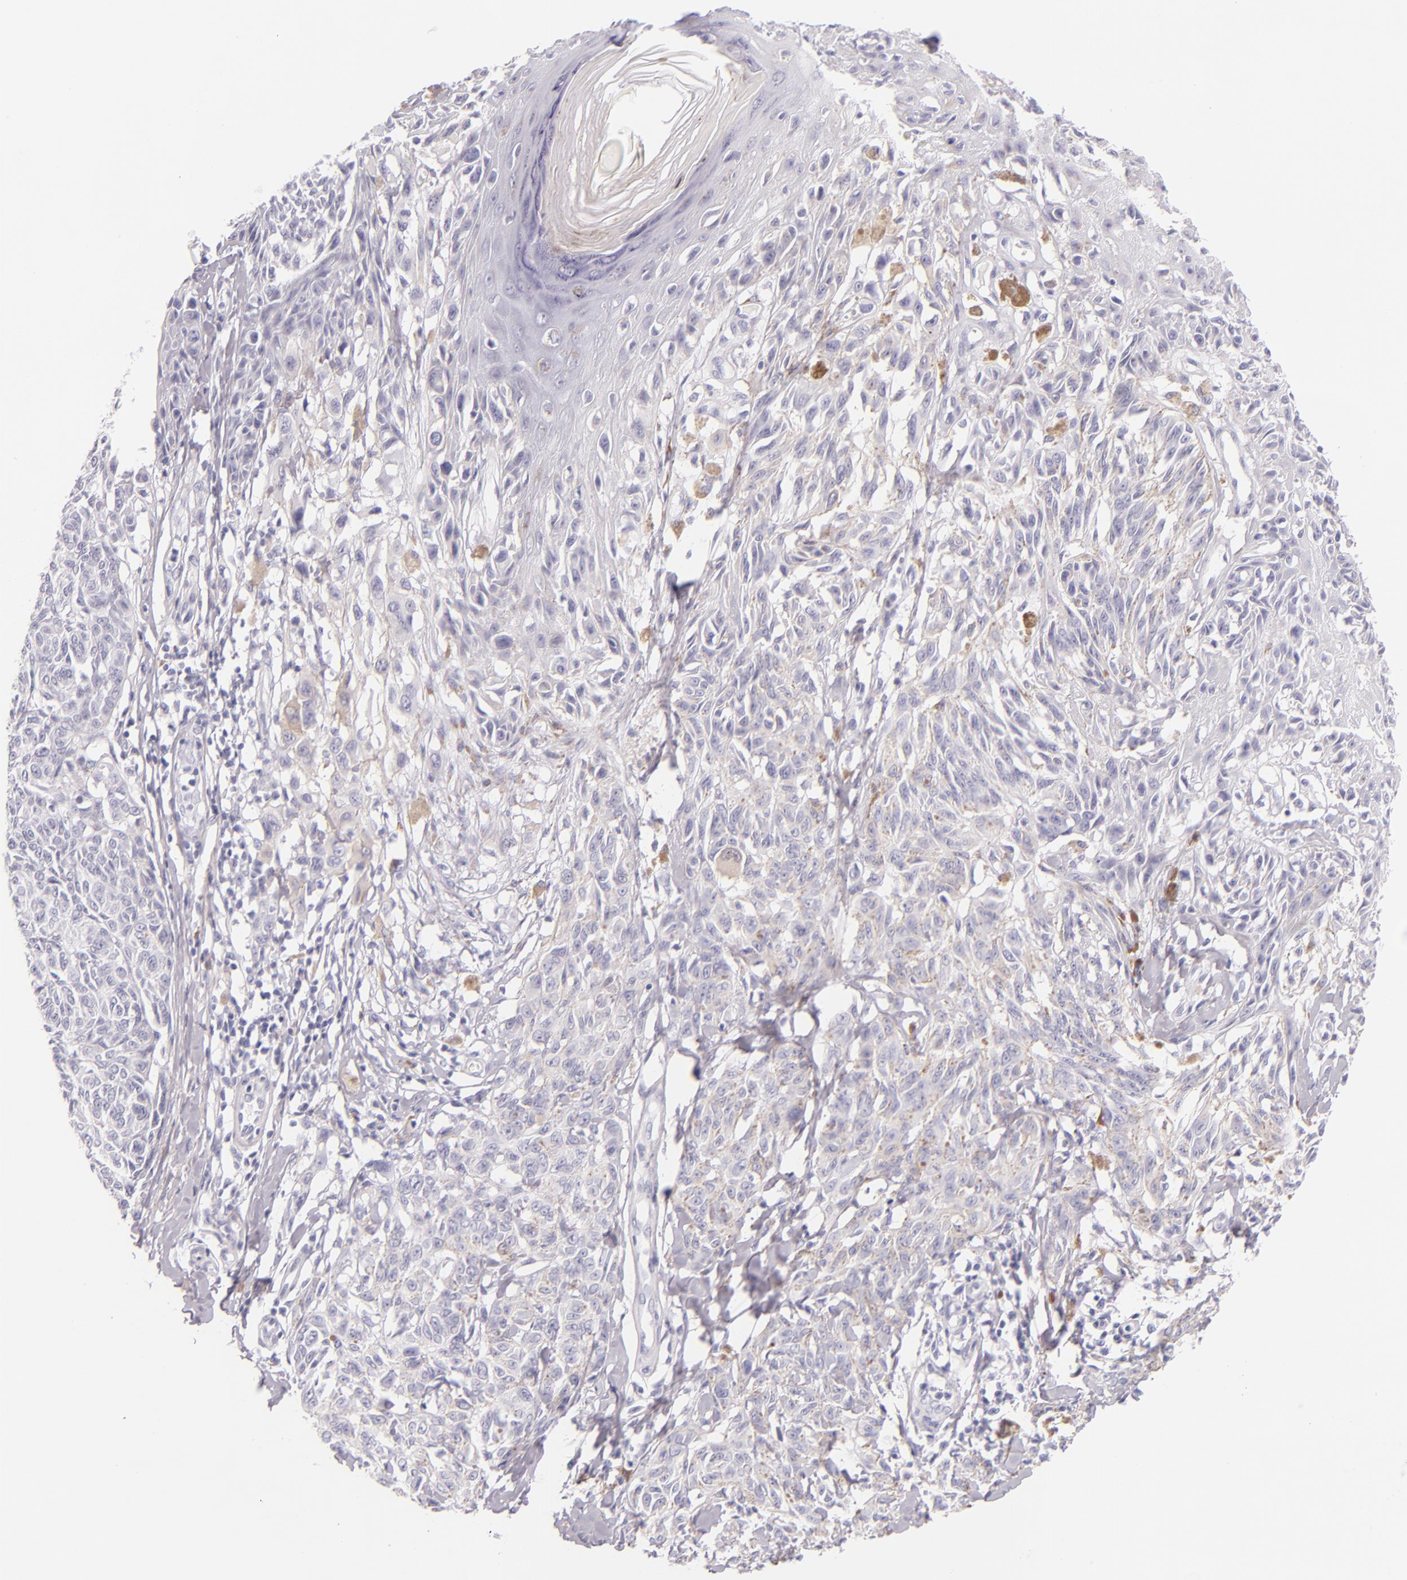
{"staining": {"intensity": "negative", "quantity": "none", "location": "none"}, "tissue": "melanoma", "cell_type": "Tumor cells", "image_type": "cancer", "snomed": [{"axis": "morphology", "description": "Malignant melanoma, NOS"}, {"axis": "topography", "description": "Skin"}], "caption": "A histopathology image of melanoma stained for a protein exhibits no brown staining in tumor cells. Brightfield microscopy of IHC stained with DAB (brown) and hematoxylin (blue), captured at high magnification.", "gene": "INA", "patient": {"sex": "female", "age": 77}}